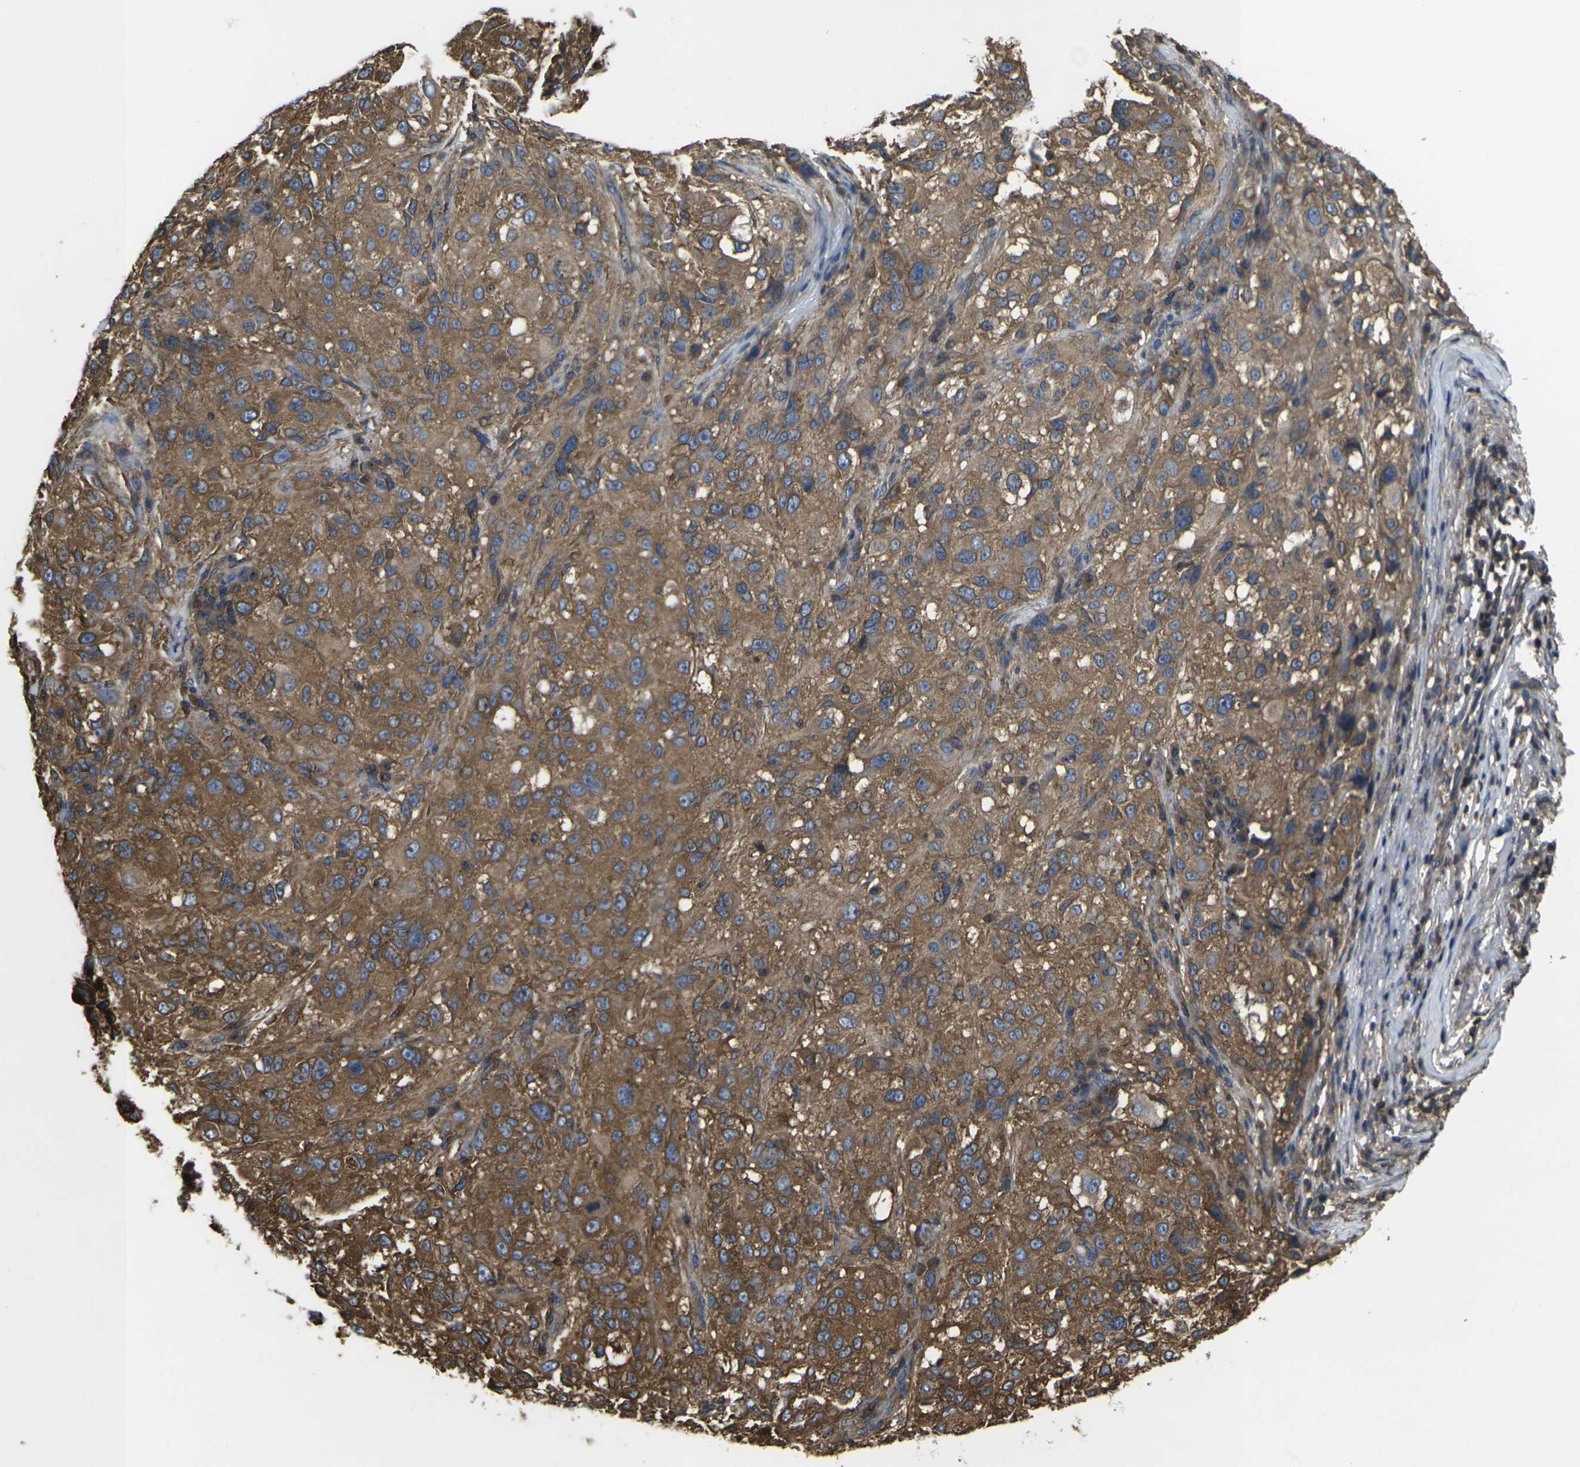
{"staining": {"intensity": "moderate", "quantity": ">75%", "location": "cytoplasmic/membranous"}, "tissue": "melanoma", "cell_type": "Tumor cells", "image_type": "cancer", "snomed": [{"axis": "morphology", "description": "Necrosis, NOS"}, {"axis": "morphology", "description": "Malignant melanoma, NOS"}, {"axis": "topography", "description": "Skin"}], "caption": "There is medium levels of moderate cytoplasmic/membranous positivity in tumor cells of melanoma, as demonstrated by immunohistochemical staining (brown color).", "gene": "PRKACB", "patient": {"sex": "female", "age": 87}}